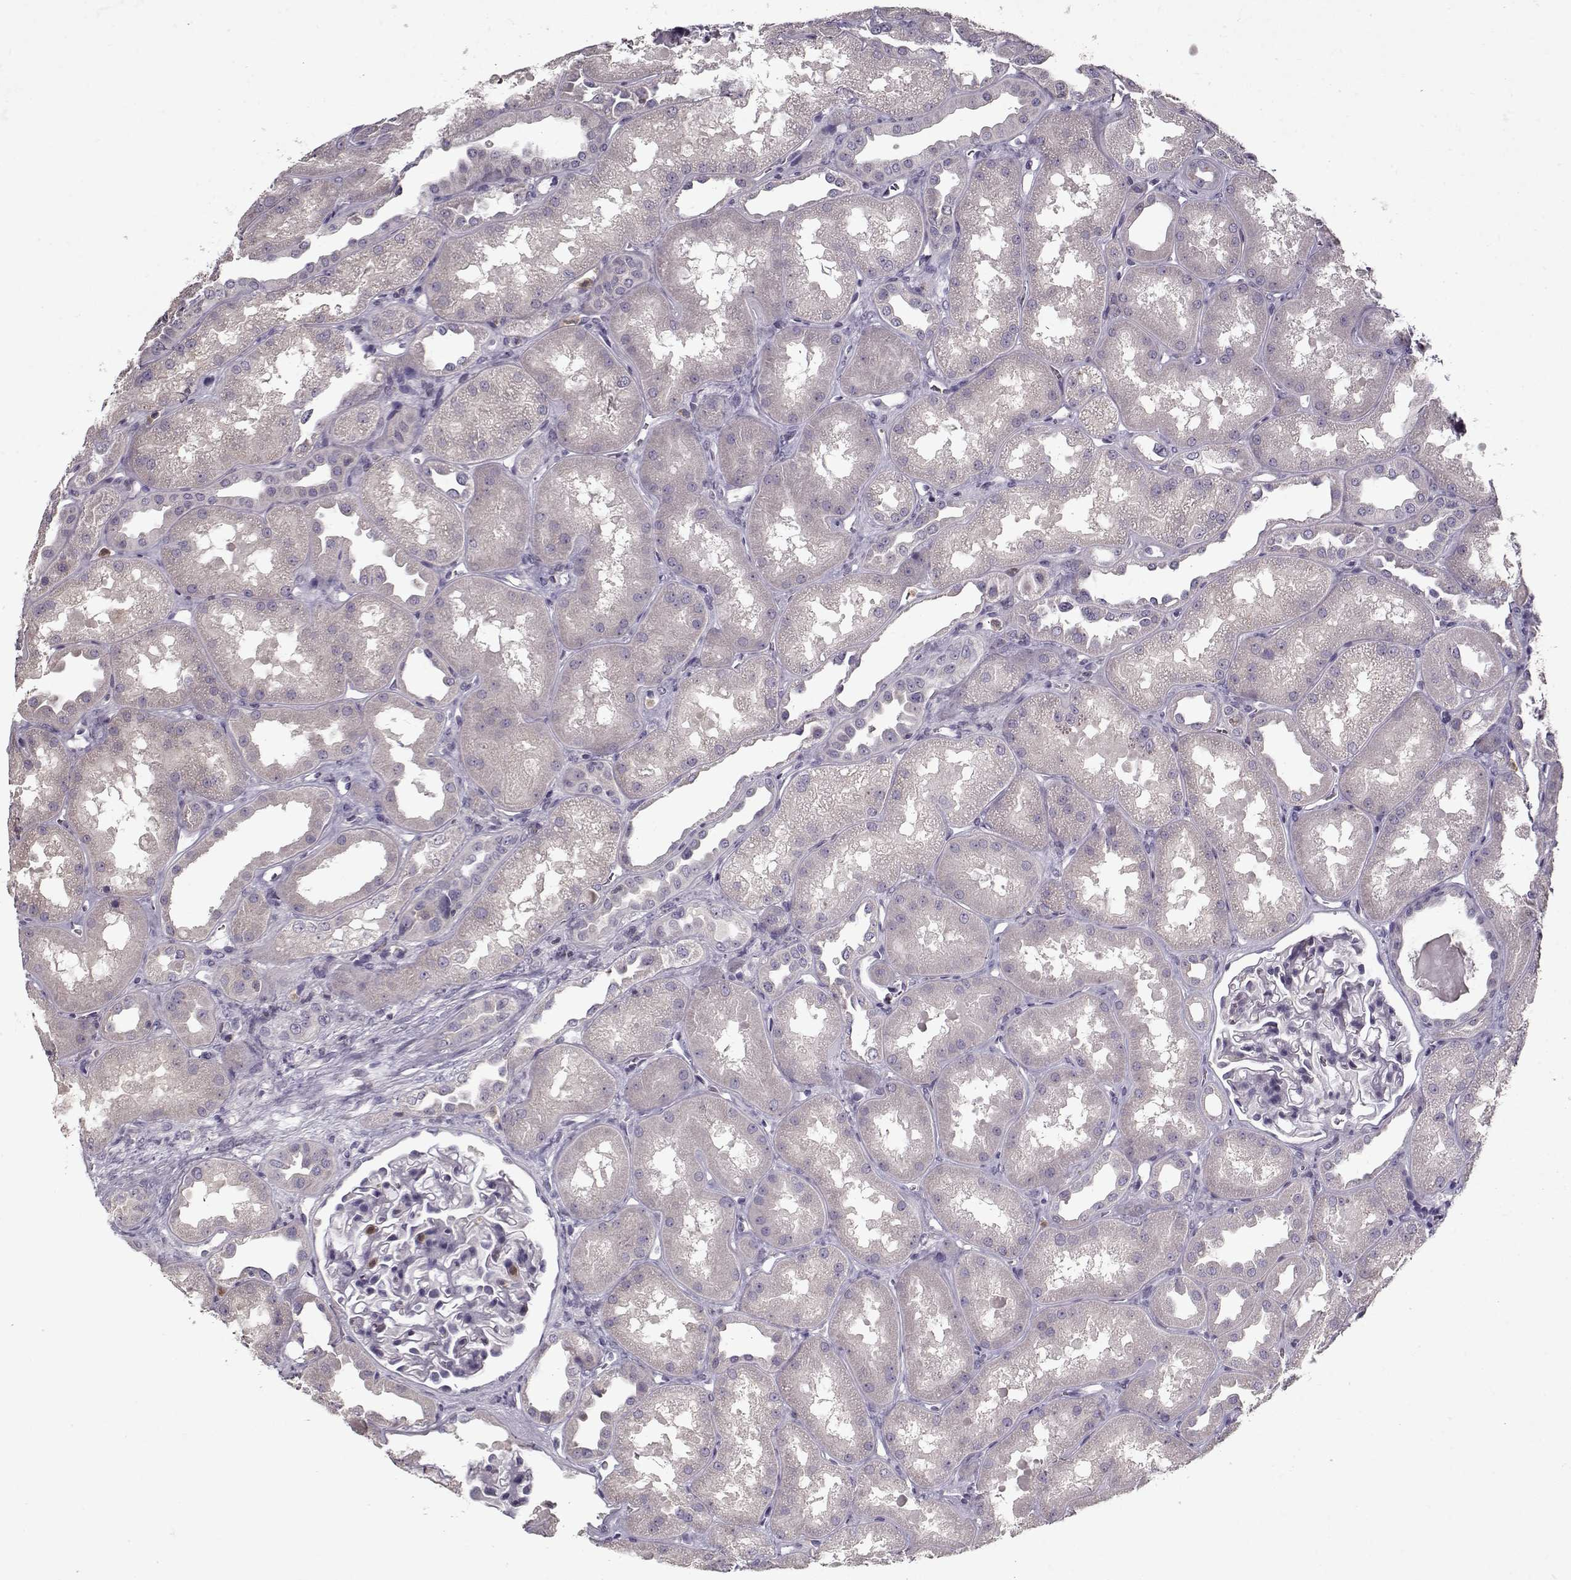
{"staining": {"intensity": "negative", "quantity": "none", "location": "none"}, "tissue": "kidney", "cell_type": "Cells in glomeruli", "image_type": "normal", "snomed": [{"axis": "morphology", "description": "Normal tissue, NOS"}, {"axis": "topography", "description": "Kidney"}], "caption": "The immunohistochemistry histopathology image has no significant staining in cells in glomeruli of kidney. Brightfield microscopy of immunohistochemistry stained with DAB (3,3'-diaminobenzidine) (brown) and hematoxylin (blue), captured at high magnification.", "gene": "UNC13D", "patient": {"sex": "male", "age": 61}}